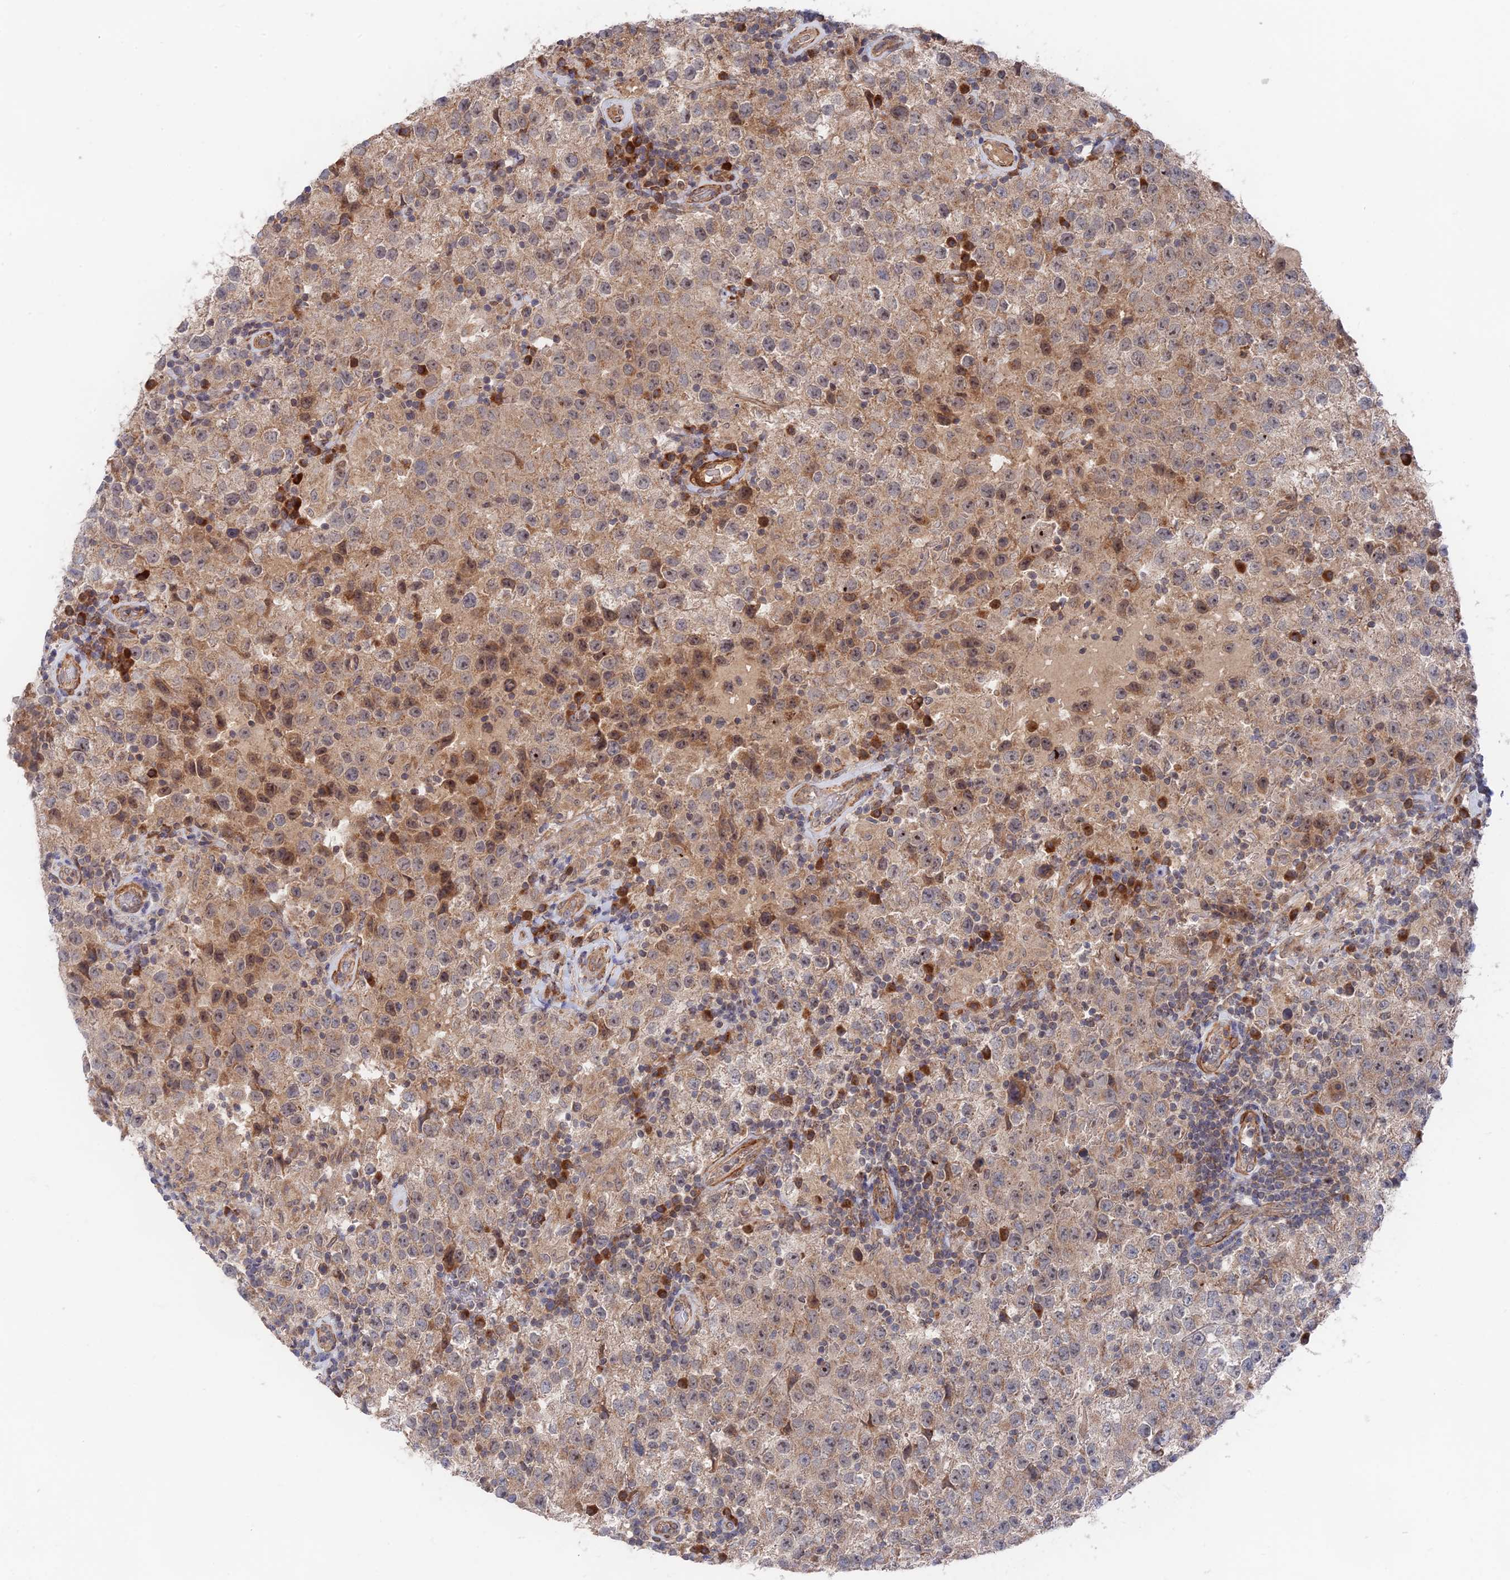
{"staining": {"intensity": "weak", "quantity": ">75%", "location": "cytoplasmic/membranous"}, "tissue": "testis cancer", "cell_type": "Tumor cells", "image_type": "cancer", "snomed": [{"axis": "morphology", "description": "Seminoma, NOS"}, {"axis": "morphology", "description": "Carcinoma, Embryonal, NOS"}, {"axis": "topography", "description": "Testis"}], "caption": "Protein analysis of testis seminoma tissue reveals weak cytoplasmic/membranous expression in approximately >75% of tumor cells. Using DAB (3,3'-diaminobenzidine) (brown) and hematoxylin (blue) stains, captured at high magnification using brightfield microscopy.", "gene": "ZNF320", "patient": {"sex": "male", "age": 41}}